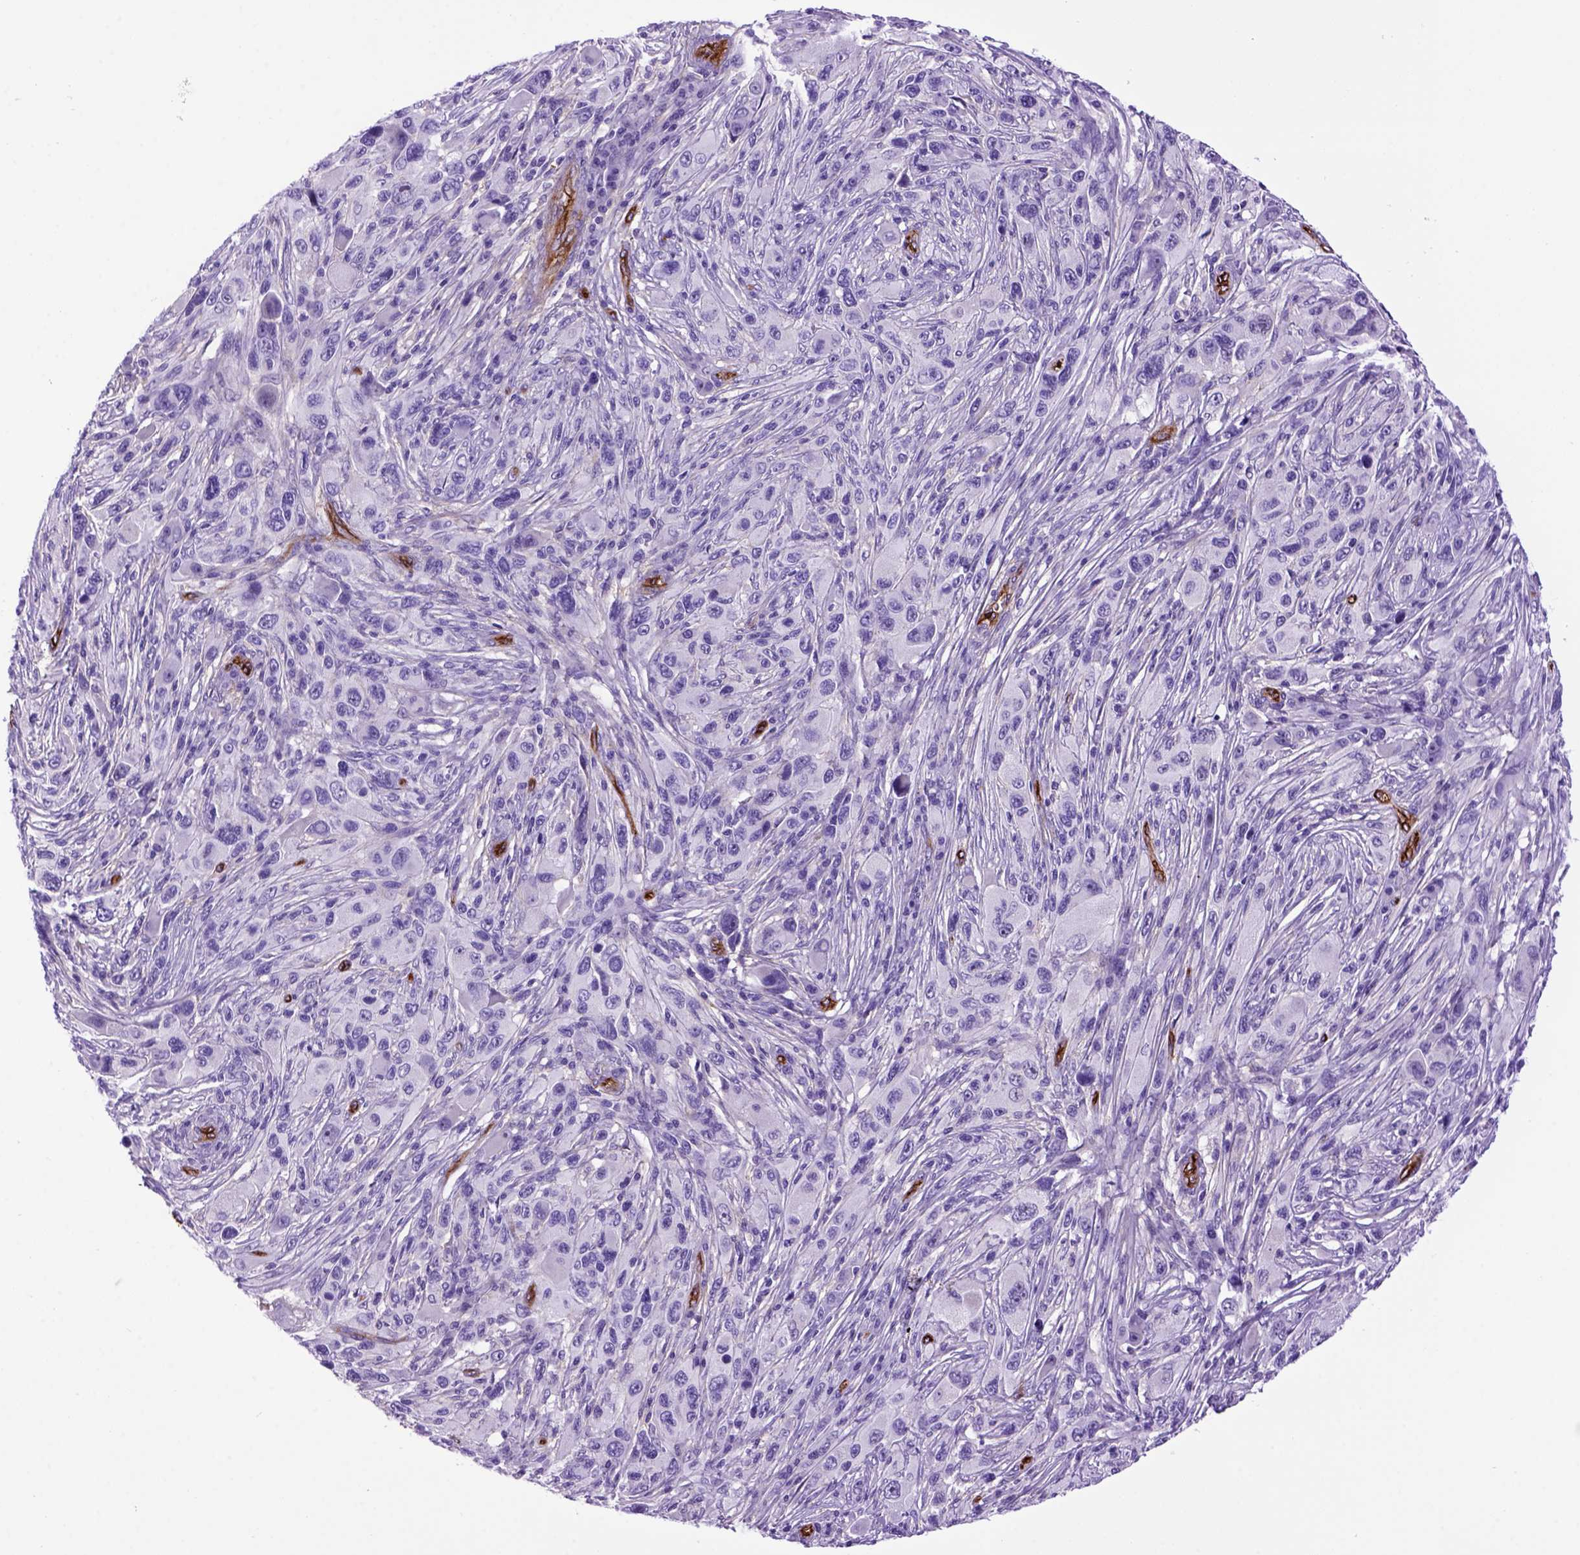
{"staining": {"intensity": "negative", "quantity": "none", "location": "none"}, "tissue": "melanoma", "cell_type": "Tumor cells", "image_type": "cancer", "snomed": [{"axis": "morphology", "description": "Malignant melanoma, NOS"}, {"axis": "topography", "description": "Skin"}], "caption": "Malignant melanoma was stained to show a protein in brown. There is no significant expression in tumor cells.", "gene": "ENG", "patient": {"sex": "male", "age": 53}}